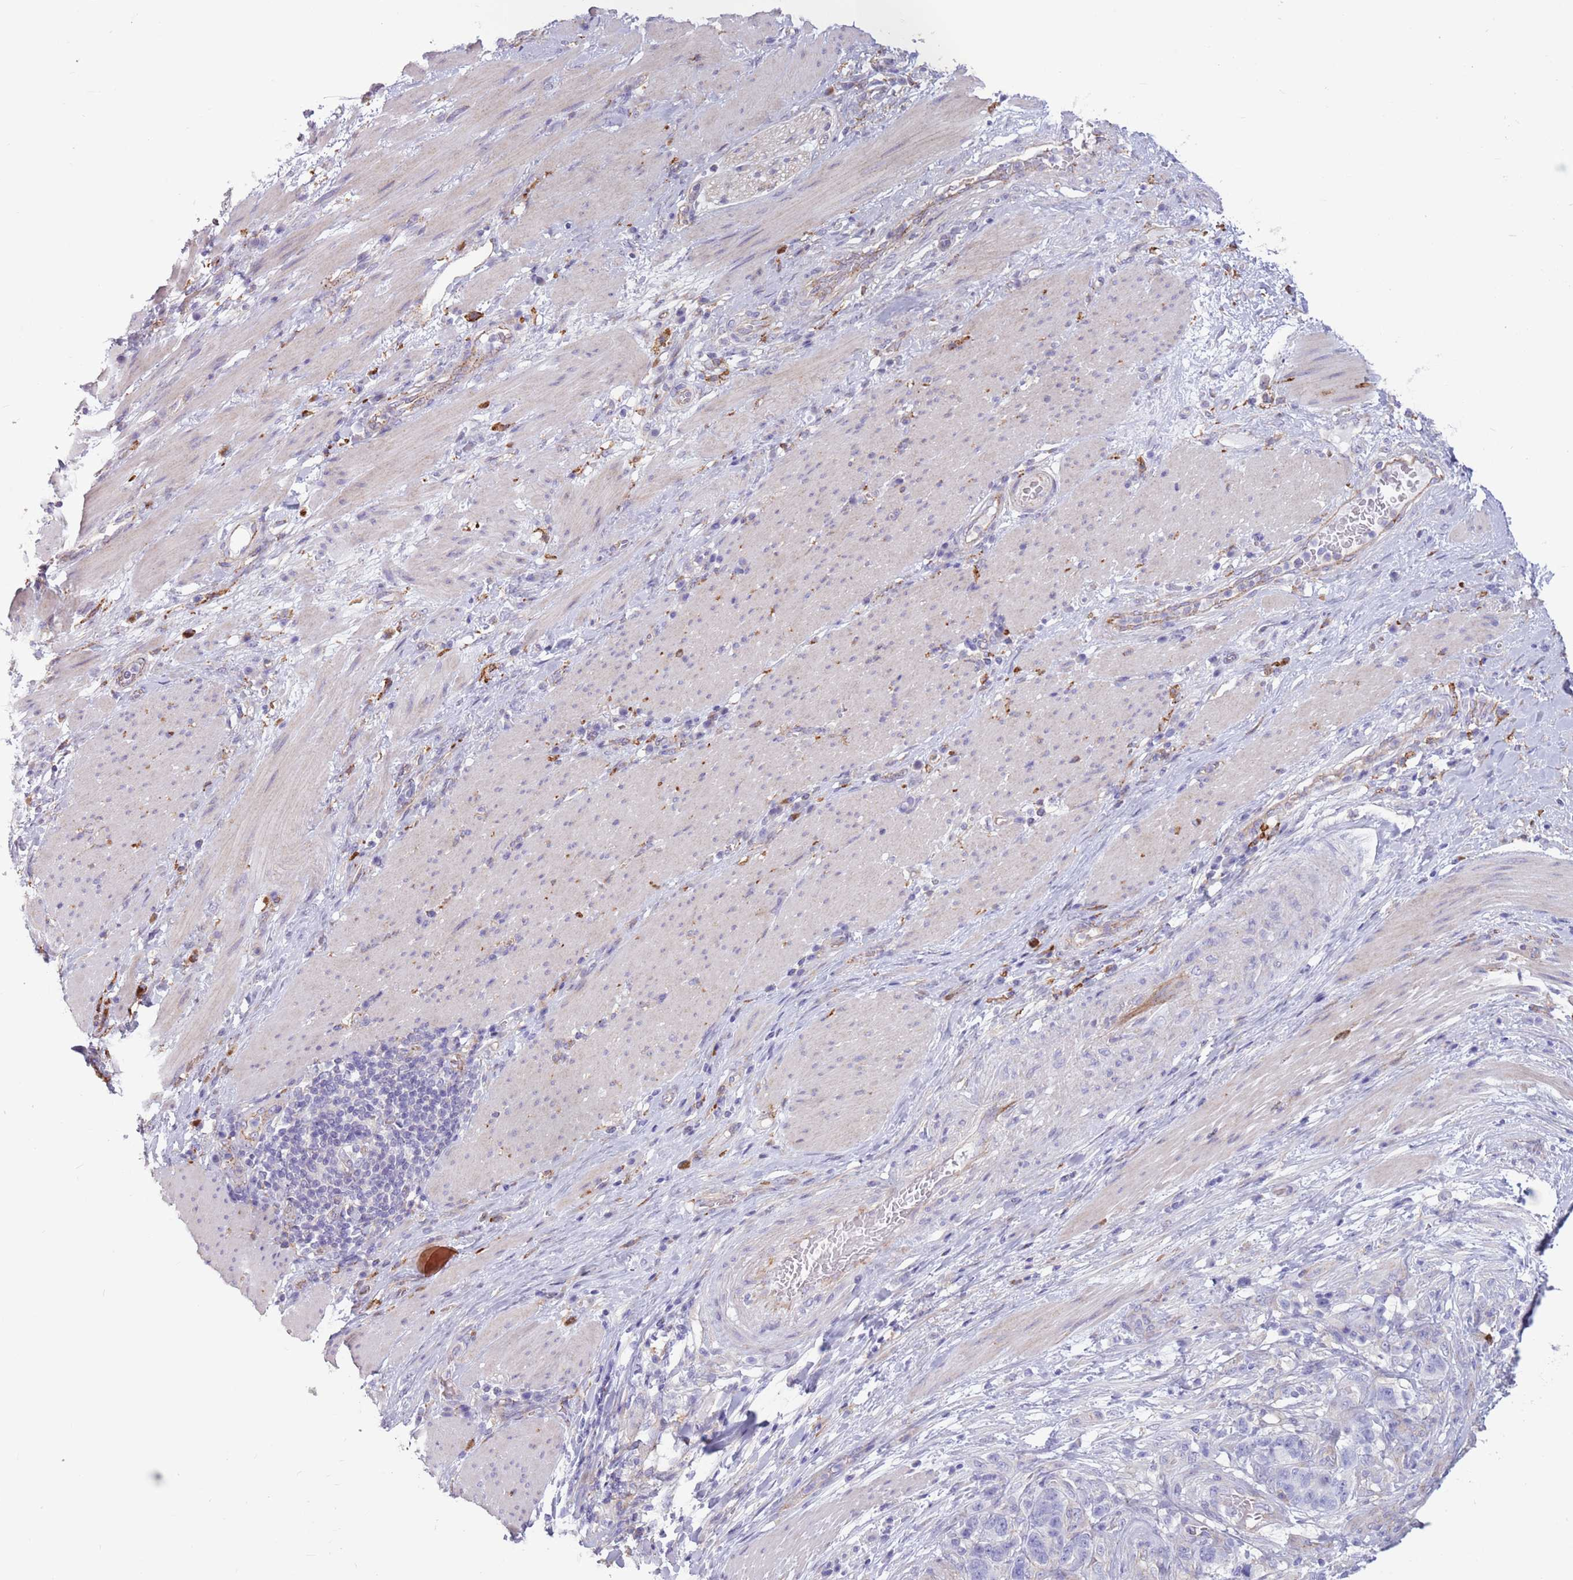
{"staining": {"intensity": "negative", "quantity": "none", "location": "none"}, "tissue": "stomach cancer", "cell_type": "Tumor cells", "image_type": "cancer", "snomed": [{"axis": "morphology", "description": "Normal tissue, NOS"}, {"axis": "morphology", "description": "Adenocarcinoma, NOS"}, {"axis": "topography", "description": "Stomach"}], "caption": "Stomach cancer stained for a protein using immunohistochemistry (IHC) demonstrates no expression tumor cells.", "gene": "SNX6", "patient": {"sex": "female", "age": 64}}